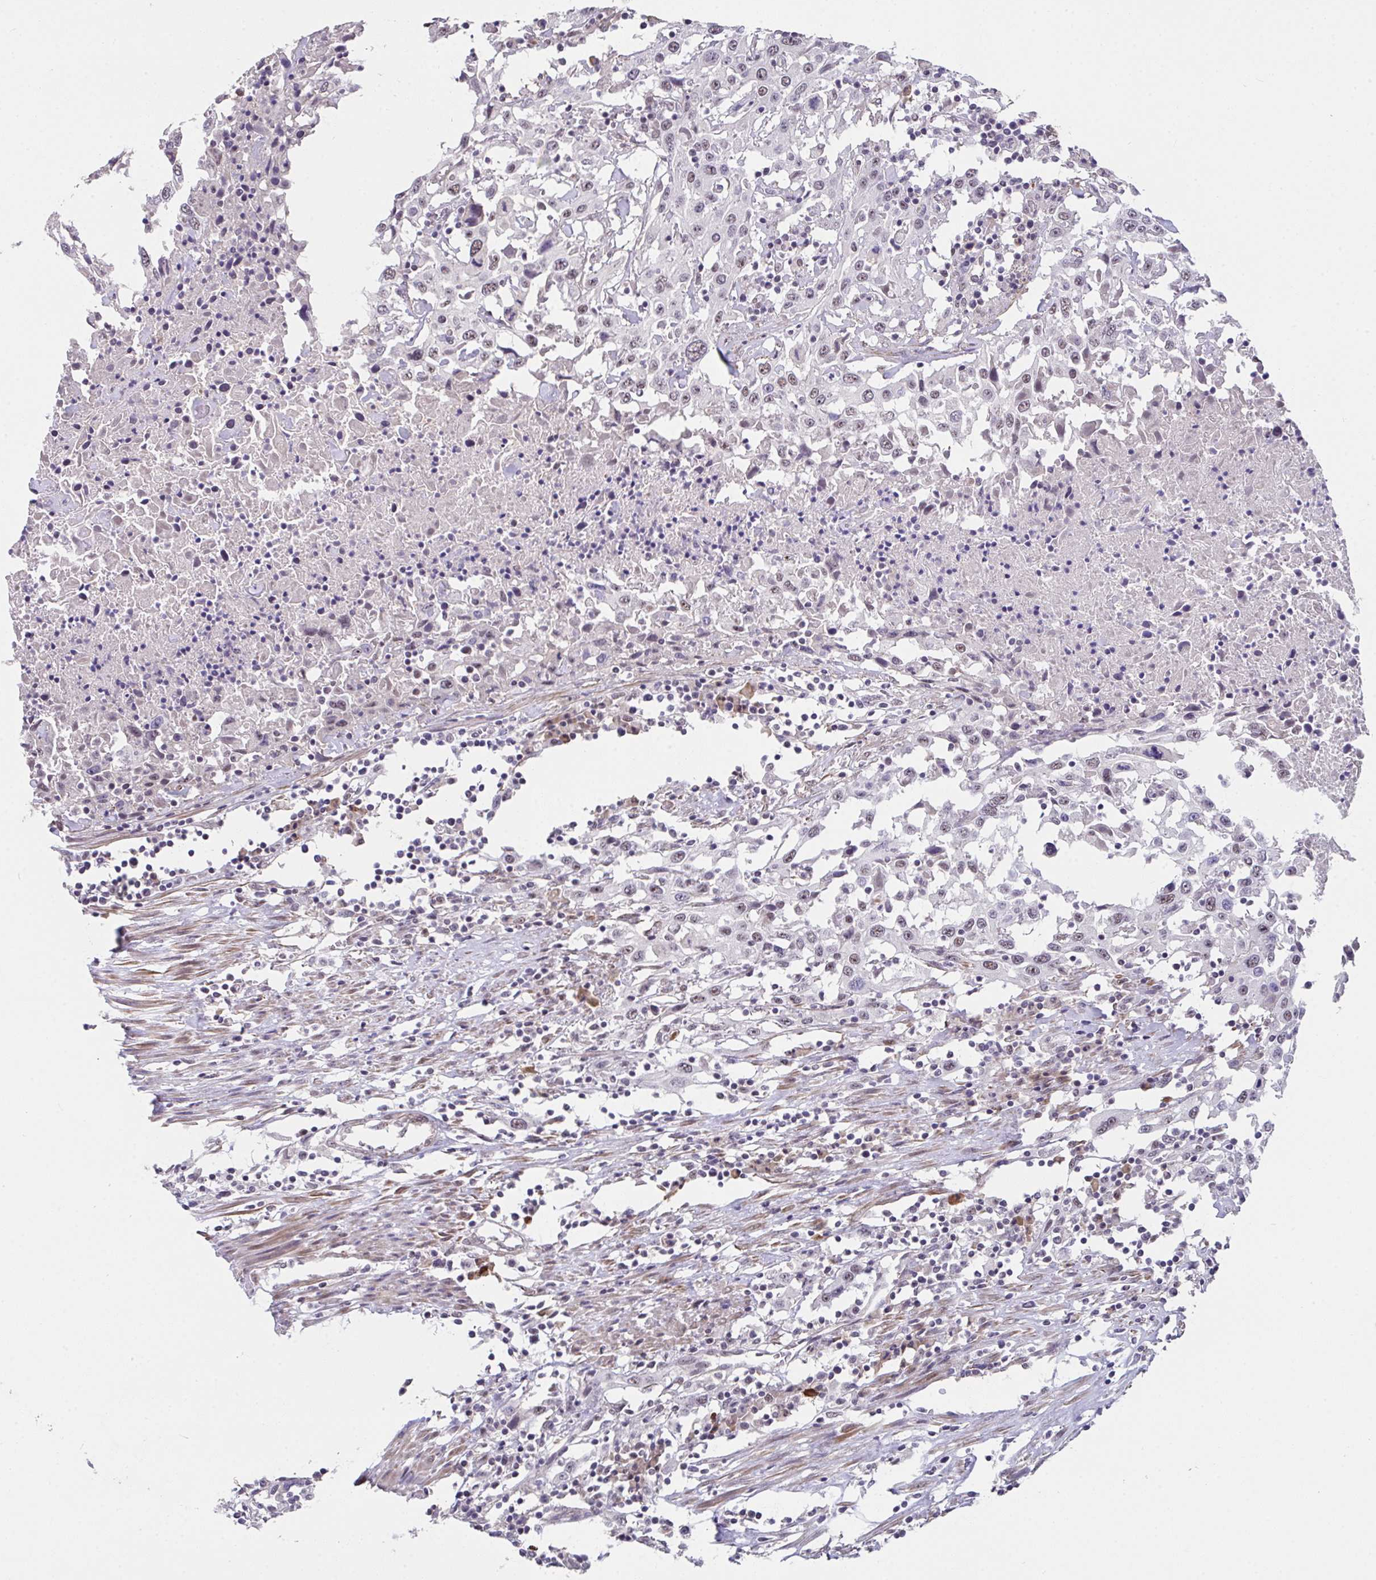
{"staining": {"intensity": "weak", "quantity": "<25%", "location": "nuclear"}, "tissue": "urothelial cancer", "cell_type": "Tumor cells", "image_type": "cancer", "snomed": [{"axis": "morphology", "description": "Urothelial carcinoma, High grade"}, {"axis": "topography", "description": "Urinary bladder"}], "caption": "There is no significant staining in tumor cells of urothelial carcinoma (high-grade).", "gene": "RBBP6", "patient": {"sex": "male", "age": 61}}